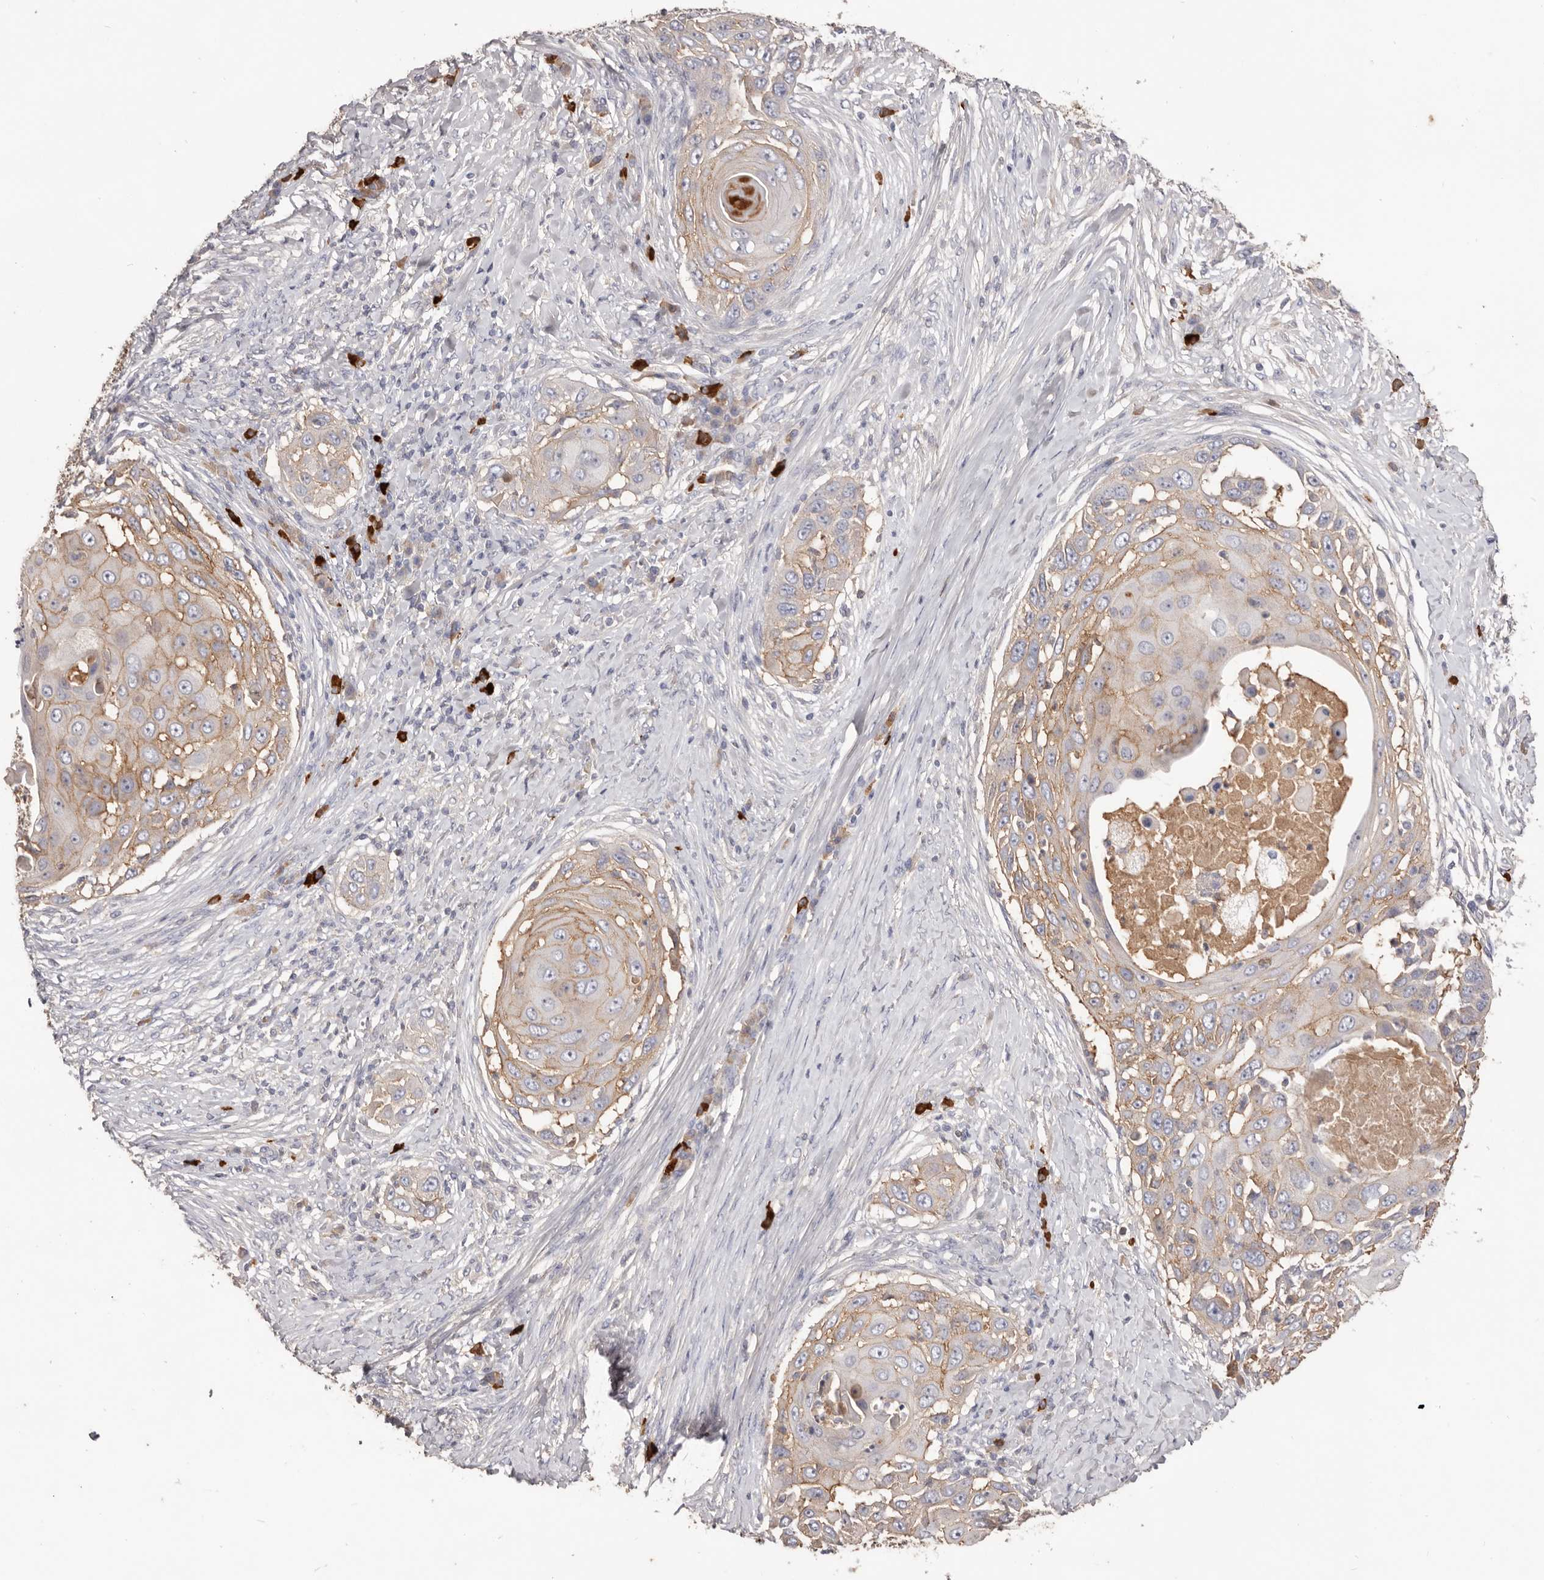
{"staining": {"intensity": "weak", "quantity": "25%-75%", "location": "cytoplasmic/membranous"}, "tissue": "skin cancer", "cell_type": "Tumor cells", "image_type": "cancer", "snomed": [{"axis": "morphology", "description": "Squamous cell carcinoma, NOS"}, {"axis": "topography", "description": "Skin"}], "caption": "A histopathology image showing weak cytoplasmic/membranous positivity in about 25%-75% of tumor cells in skin cancer (squamous cell carcinoma), as visualized by brown immunohistochemical staining.", "gene": "HCAR2", "patient": {"sex": "female", "age": 44}}